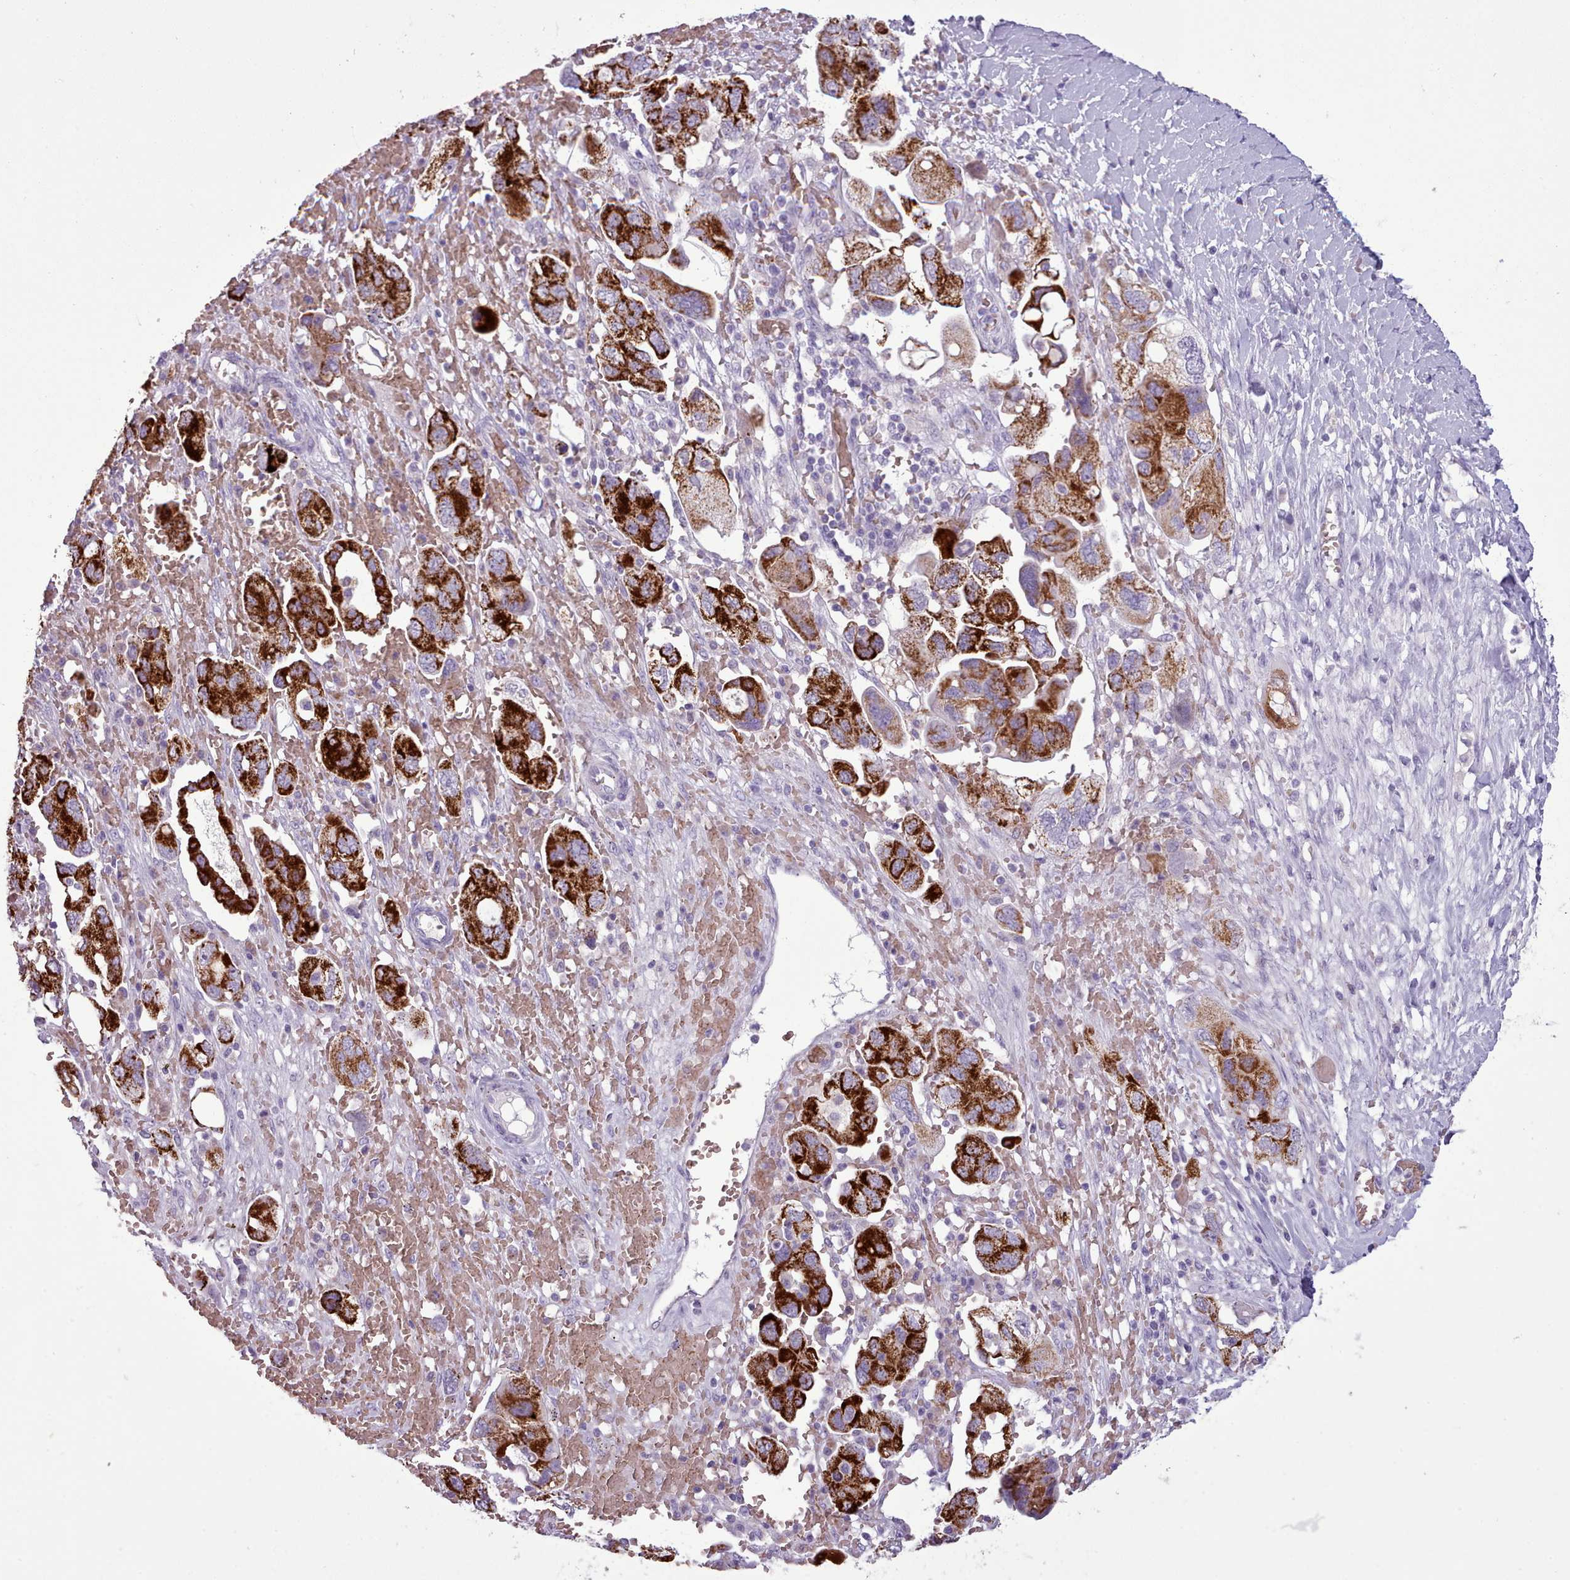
{"staining": {"intensity": "strong", "quantity": ">75%", "location": "cytoplasmic/membranous"}, "tissue": "ovarian cancer", "cell_type": "Tumor cells", "image_type": "cancer", "snomed": [{"axis": "morphology", "description": "Carcinoma, NOS"}, {"axis": "morphology", "description": "Cystadenocarcinoma, serous, NOS"}, {"axis": "topography", "description": "Ovary"}], "caption": "This micrograph exhibits ovarian cancer (serous cystadenocarcinoma) stained with IHC to label a protein in brown. The cytoplasmic/membranous of tumor cells show strong positivity for the protein. Nuclei are counter-stained blue.", "gene": "AK4", "patient": {"sex": "female", "age": 69}}